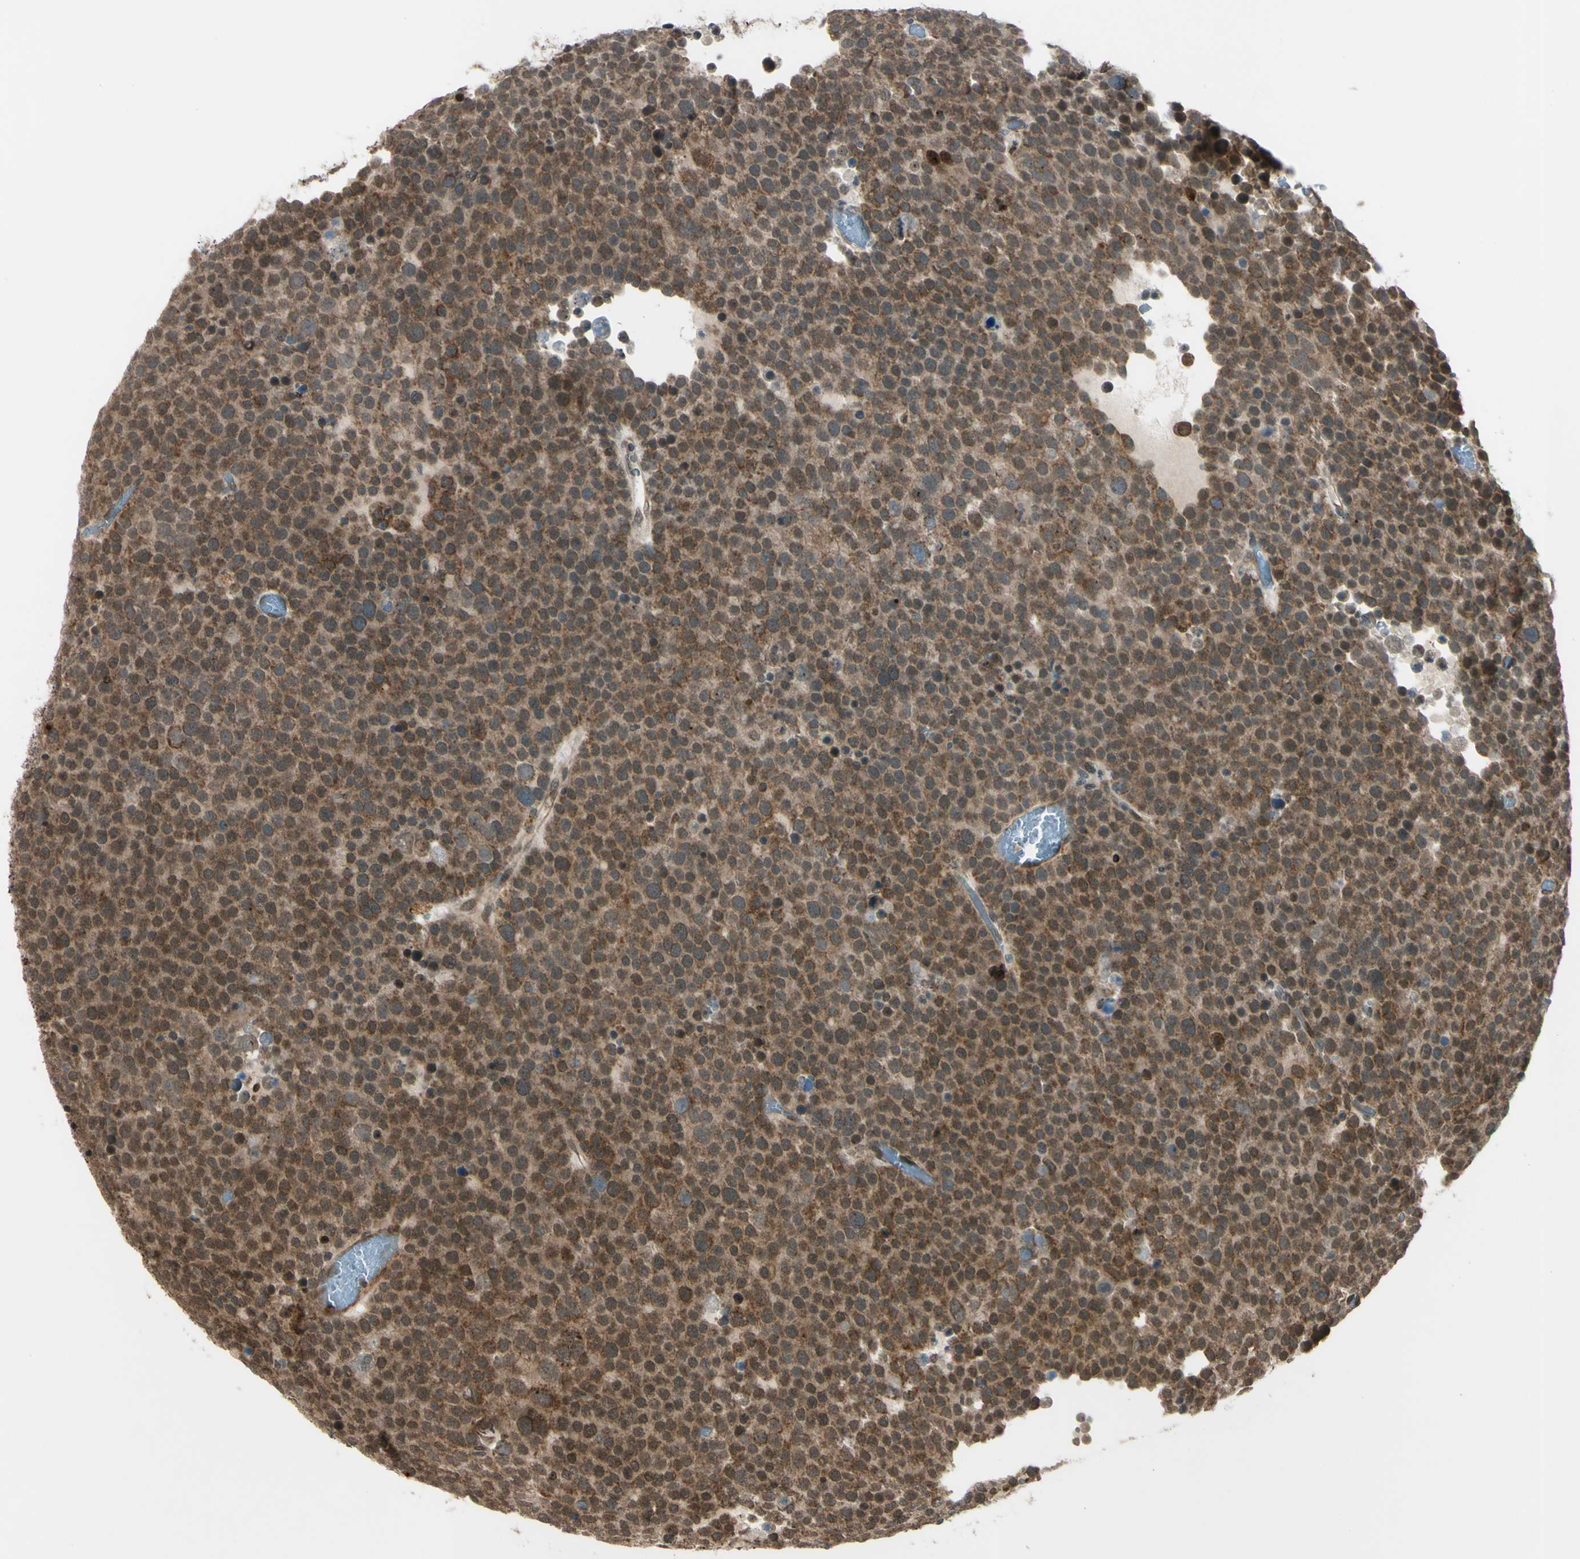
{"staining": {"intensity": "moderate", "quantity": ">75%", "location": "cytoplasmic/membranous"}, "tissue": "testis cancer", "cell_type": "Tumor cells", "image_type": "cancer", "snomed": [{"axis": "morphology", "description": "Seminoma, NOS"}, {"axis": "topography", "description": "Testis"}], "caption": "Immunohistochemical staining of human testis seminoma demonstrates medium levels of moderate cytoplasmic/membranous protein staining in approximately >75% of tumor cells.", "gene": "MLF2", "patient": {"sex": "male", "age": 71}}